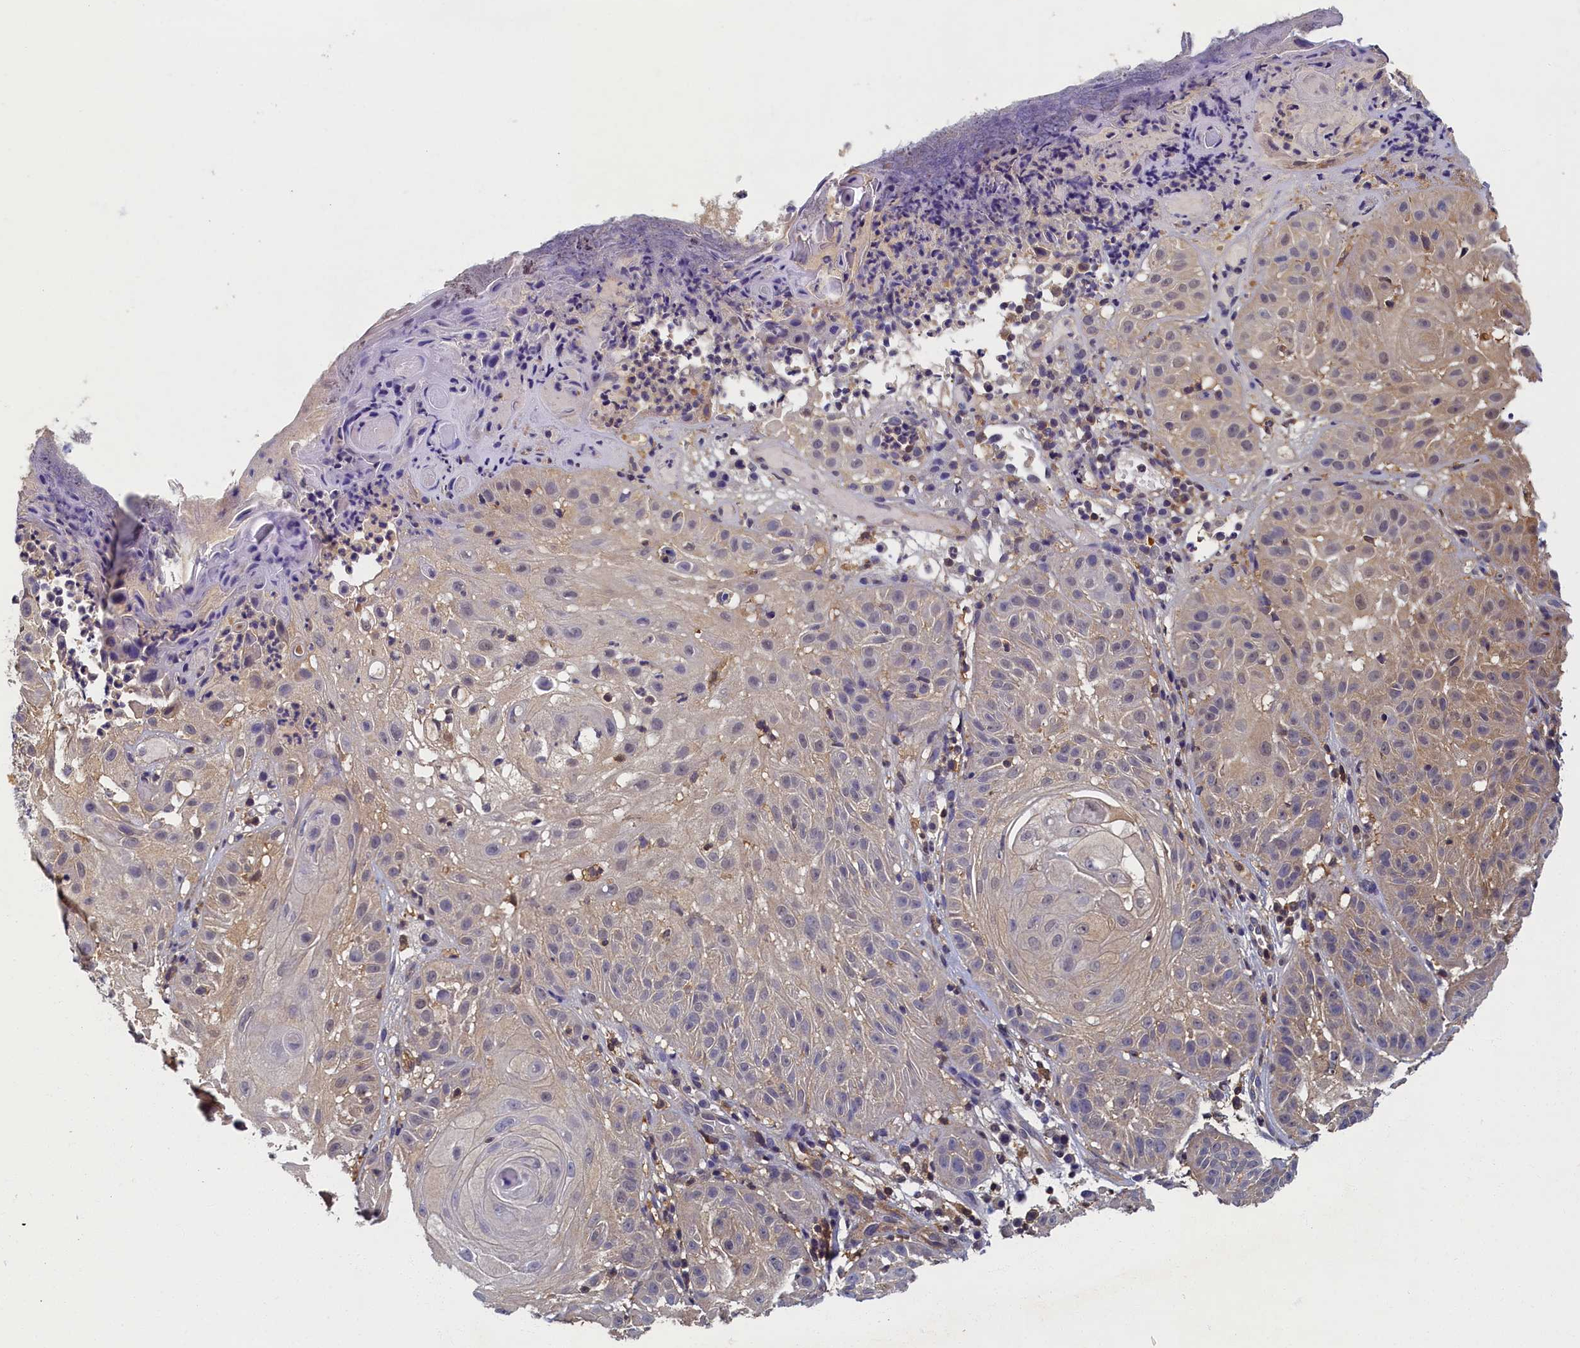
{"staining": {"intensity": "weak", "quantity": "25%-75%", "location": "cytoplasmic/membranous"}, "tissue": "skin cancer", "cell_type": "Tumor cells", "image_type": "cancer", "snomed": [{"axis": "morphology", "description": "Normal tissue, NOS"}, {"axis": "morphology", "description": "Basal cell carcinoma"}, {"axis": "topography", "description": "Skin"}], "caption": "Protein staining demonstrates weak cytoplasmic/membranous expression in about 25%-75% of tumor cells in basal cell carcinoma (skin).", "gene": "TBCB", "patient": {"sex": "male", "age": 93}}